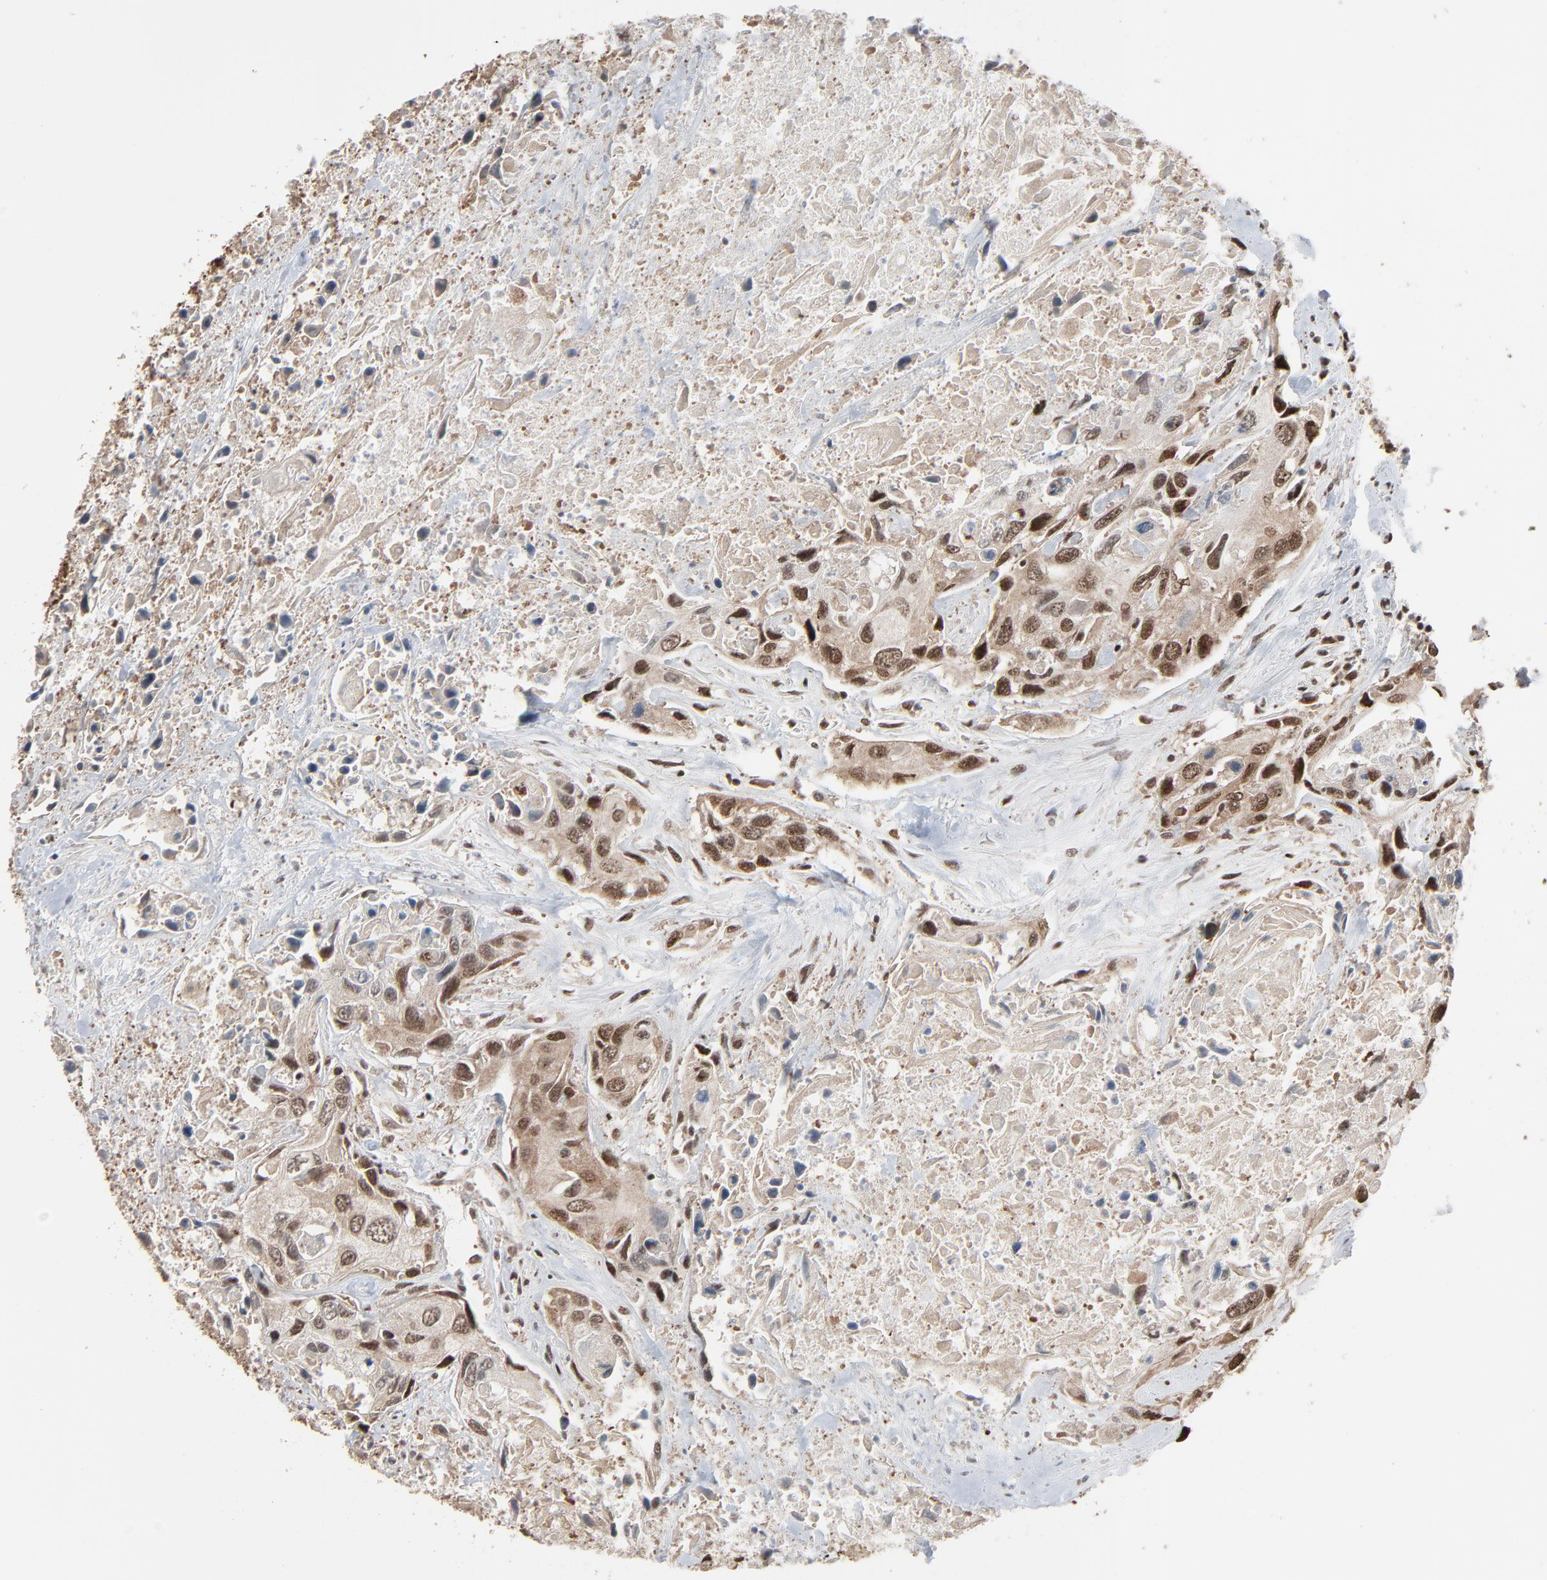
{"staining": {"intensity": "strong", "quantity": ">75%", "location": "cytoplasmic/membranous,nuclear"}, "tissue": "urothelial cancer", "cell_type": "Tumor cells", "image_type": "cancer", "snomed": [{"axis": "morphology", "description": "Urothelial carcinoma, High grade"}, {"axis": "topography", "description": "Urinary bladder"}], "caption": "Protein staining shows strong cytoplasmic/membranous and nuclear positivity in about >75% of tumor cells in high-grade urothelial carcinoma.", "gene": "MEIS2", "patient": {"sex": "male", "age": 71}}